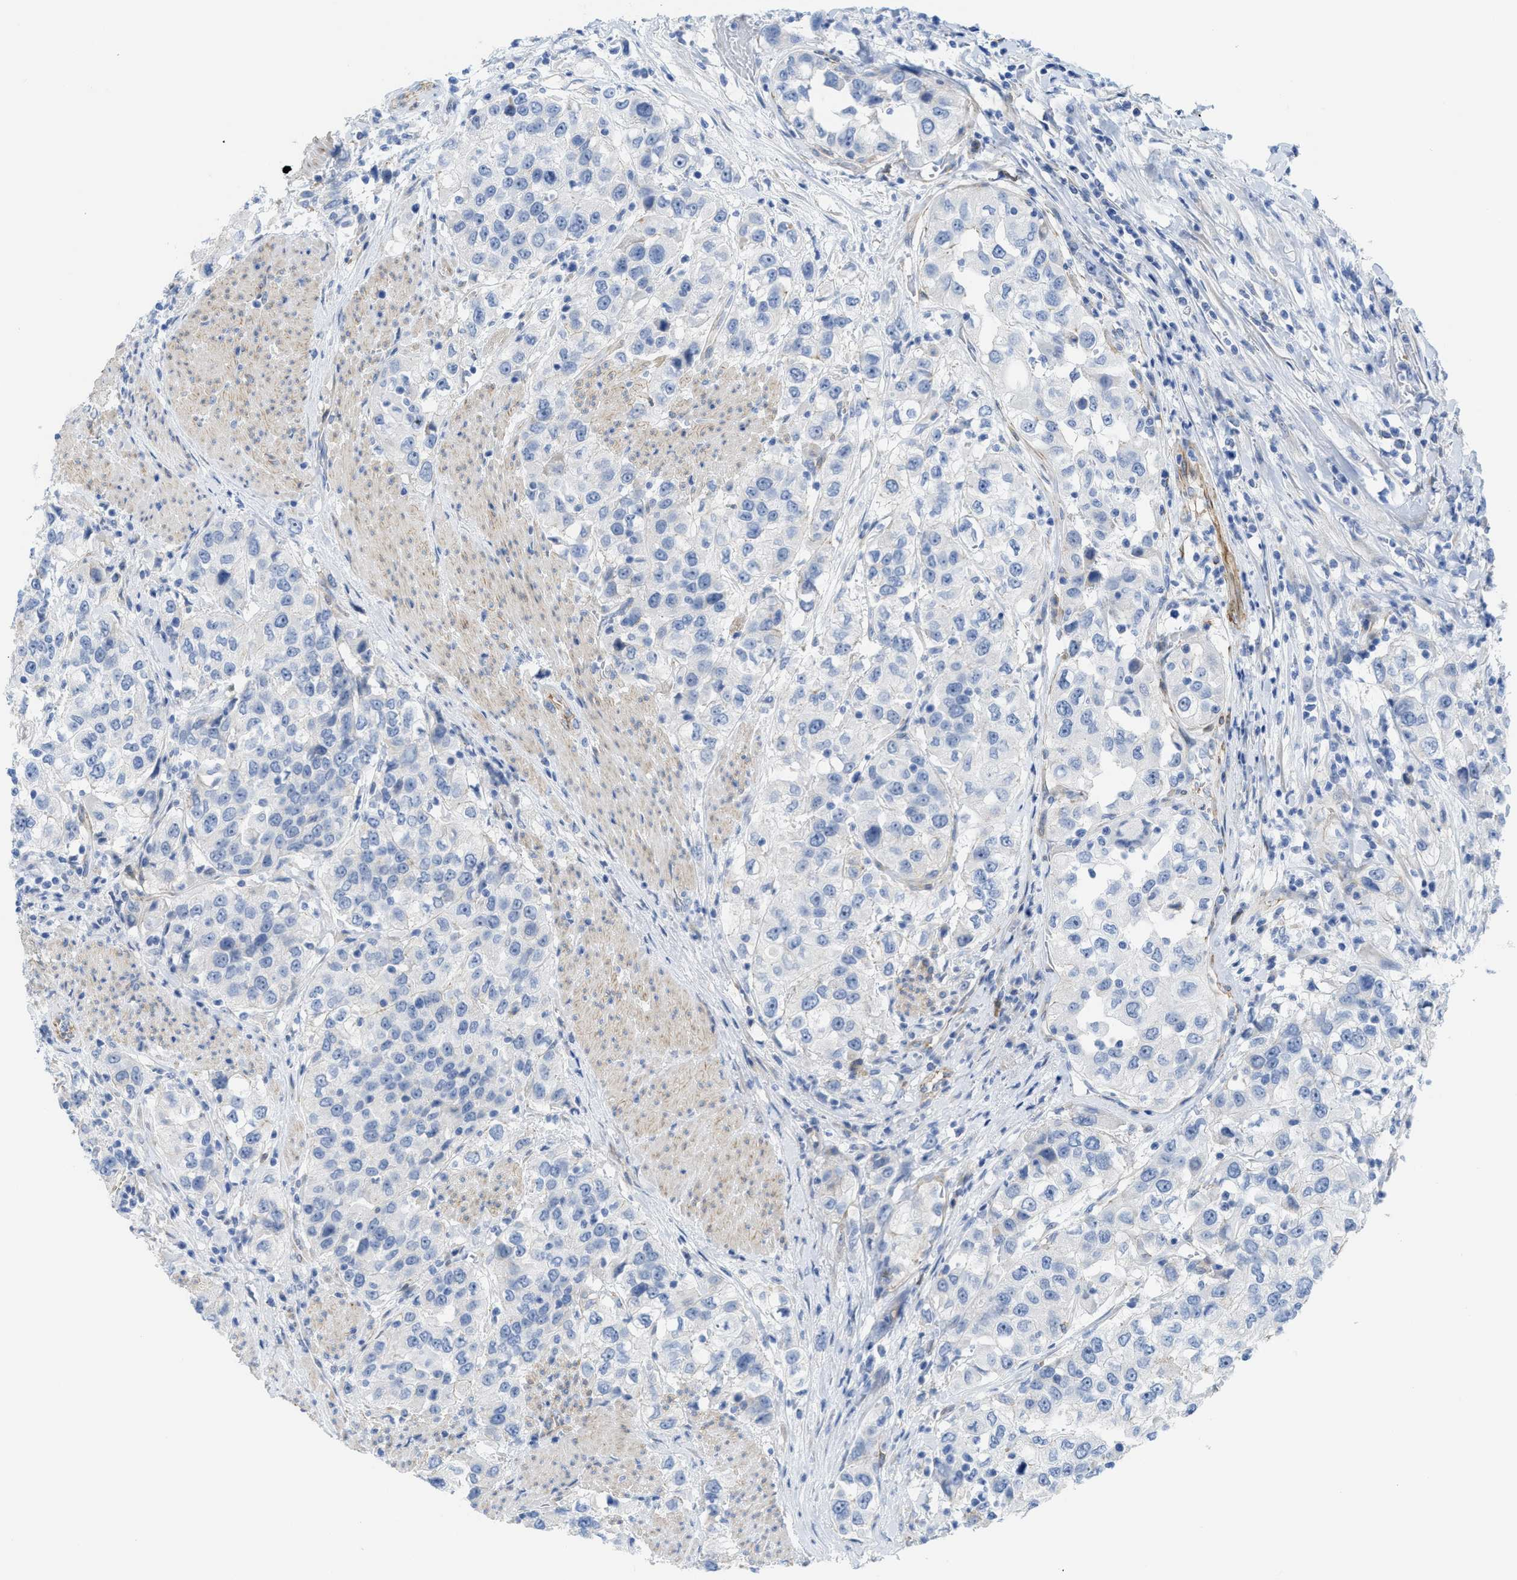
{"staining": {"intensity": "negative", "quantity": "none", "location": "none"}, "tissue": "urothelial cancer", "cell_type": "Tumor cells", "image_type": "cancer", "snomed": [{"axis": "morphology", "description": "Urothelial carcinoma, High grade"}, {"axis": "topography", "description": "Urinary bladder"}], "caption": "This photomicrograph is of urothelial cancer stained with immunohistochemistry (IHC) to label a protein in brown with the nuclei are counter-stained blue. There is no expression in tumor cells.", "gene": "TUB", "patient": {"sex": "female", "age": 80}}